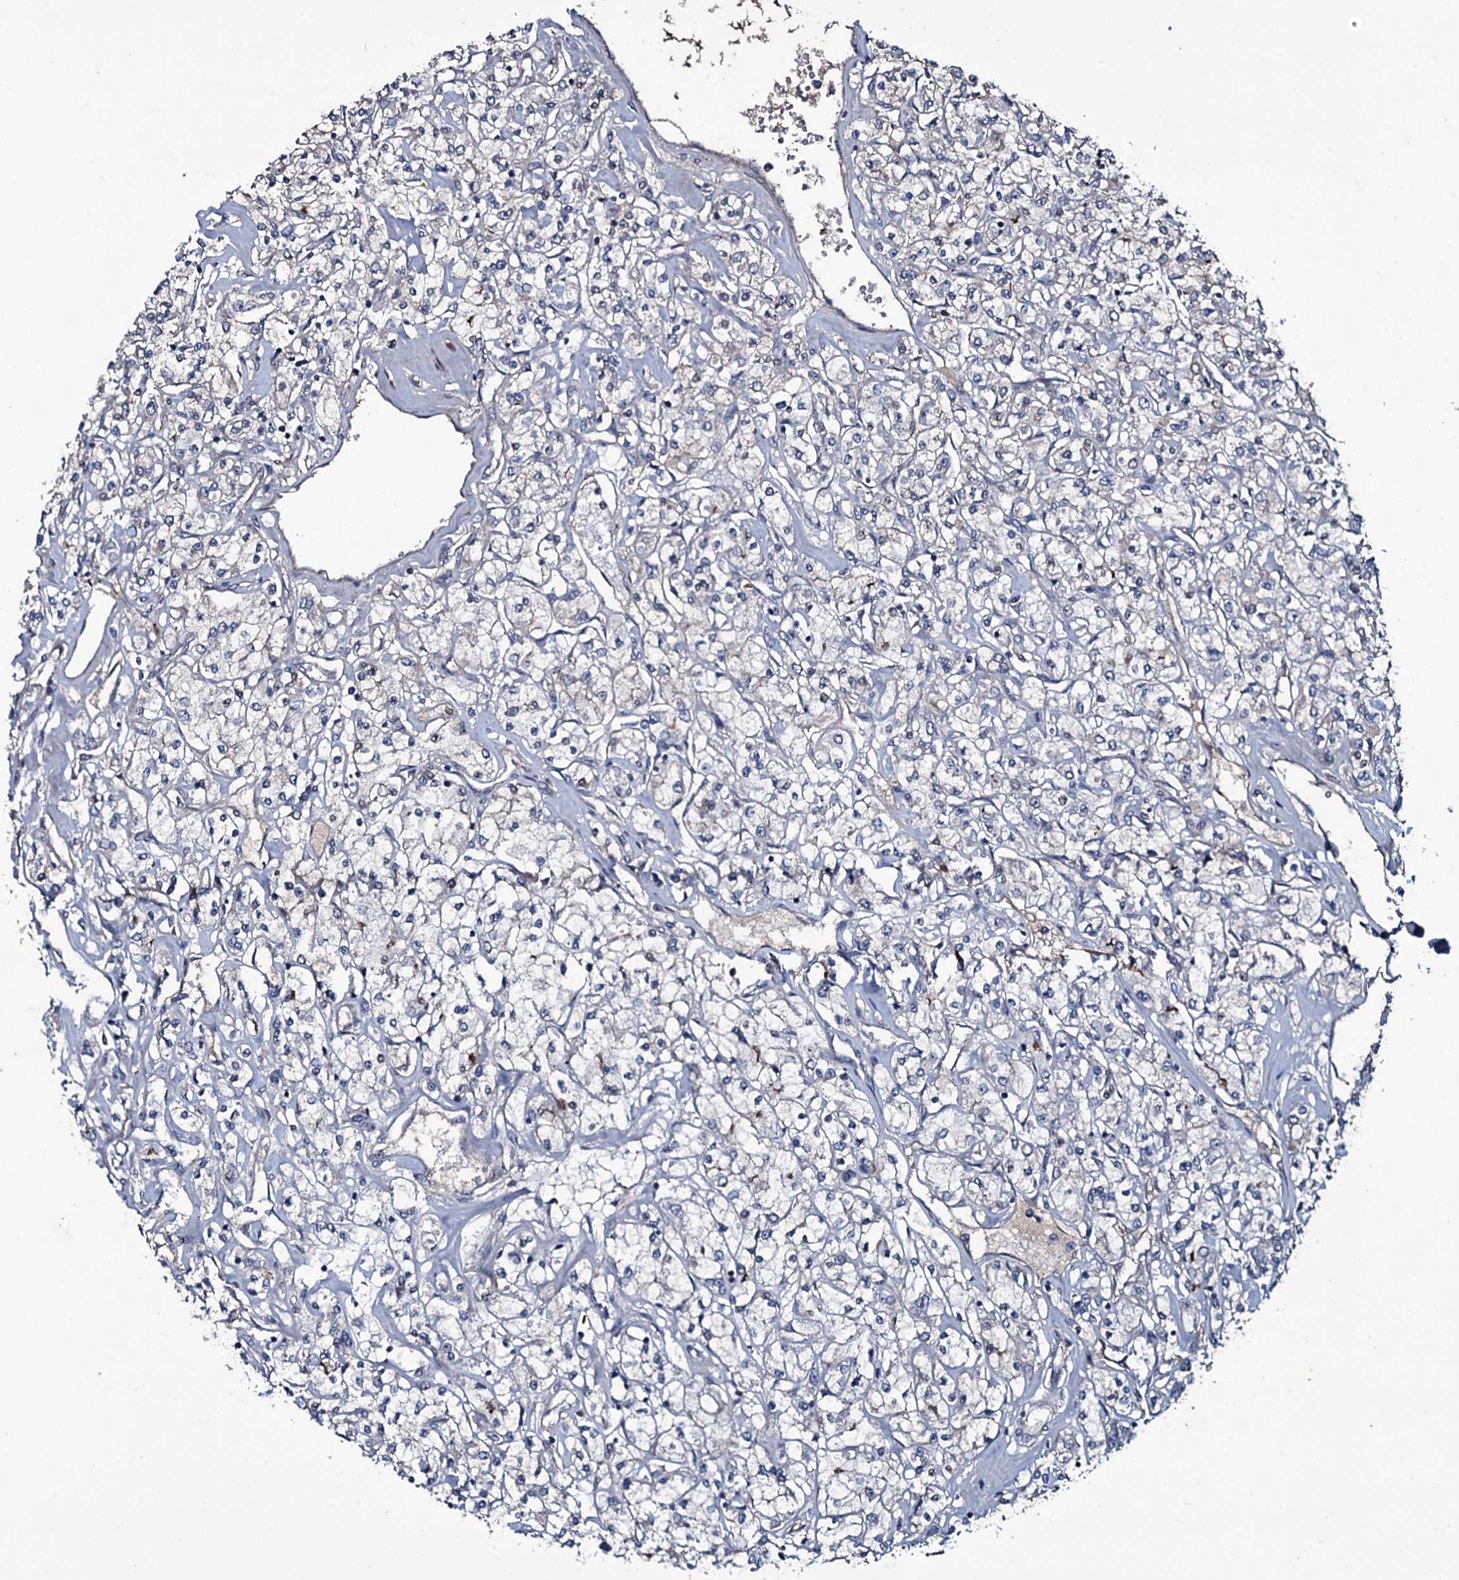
{"staining": {"intensity": "negative", "quantity": "none", "location": "none"}, "tissue": "renal cancer", "cell_type": "Tumor cells", "image_type": "cancer", "snomed": [{"axis": "morphology", "description": "Adenocarcinoma, NOS"}, {"axis": "topography", "description": "Kidney"}], "caption": "Tumor cells are negative for protein expression in human adenocarcinoma (renal).", "gene": "LYG2", "patient": {"sex": "female", "age": 59}}